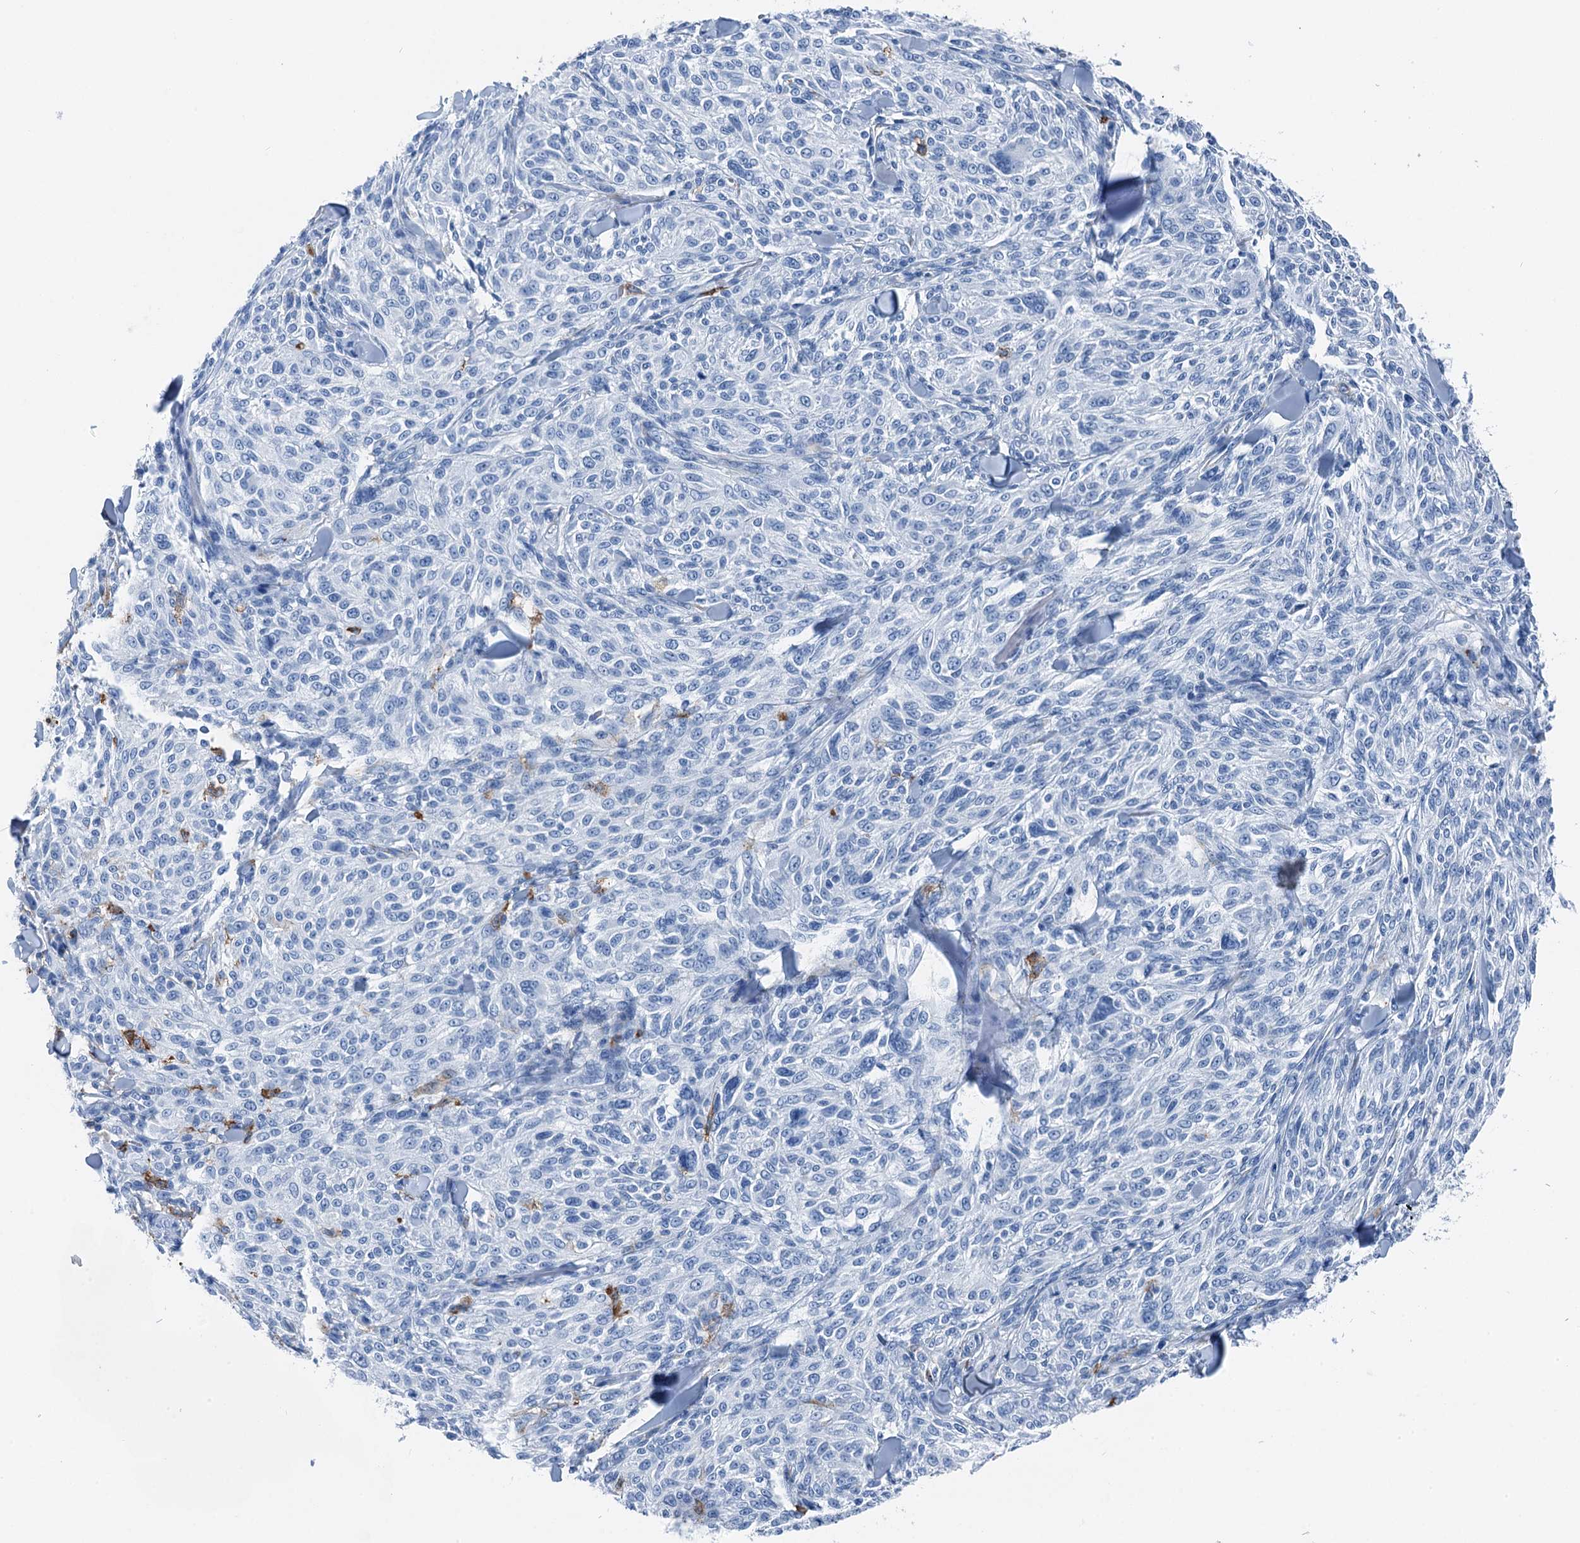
{"staining": {"intensity": "negative", "quantity": "none", "location": "none"}, "tissue": "melanoma", "cell_type": "Tumor cells", "image_type": "cancer", "snomed": [{"axis": "morphology", "description": "Malignant melanoma, NOS"}, {"axis": "topography", "description": "Skin of trunk"}], "caption": "DAB immunohistochemical staining of malignant melanoma exhibits no significant staining in tumor cells. (Immunohistochemistry, brightfield microscopy, high magnification).", "gene": "PLAC8", "patient": {"sex": "male", "age": 71}}